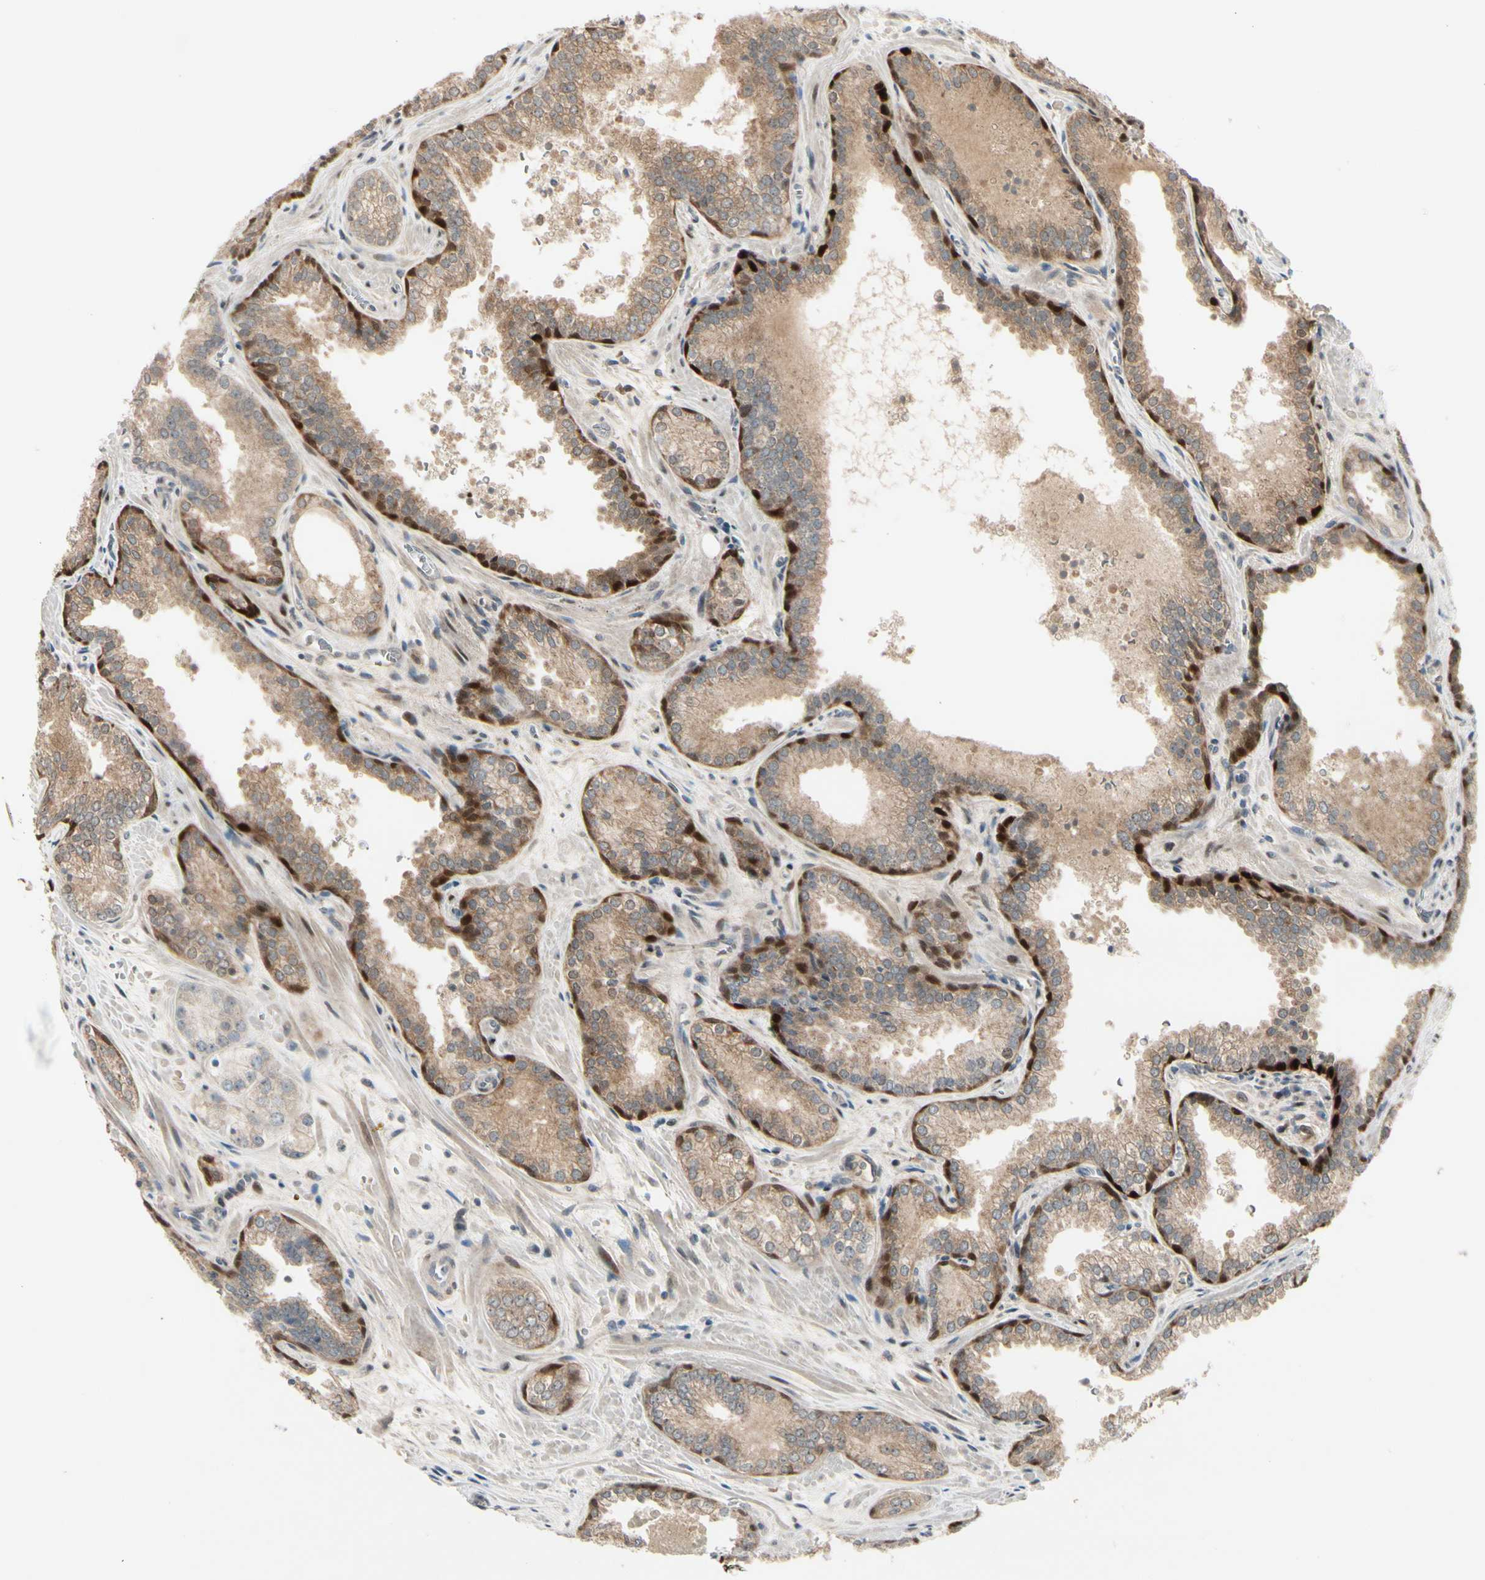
{"staining": {"intensity": "moderate", "quantity": "25%-75%", "location": "cytoplasmic/membranous"}, "tissue": "prostate cancer", "cell_type": "Tumor cells", "image_type": "cancer", "snomed": [{"axis": "morphology", "description": "Adenocarcinoma, Low grade"}, {"axis": "topography", "description": "Prostate"}], "caption": "DAB (3,3'-diaminobenzidine) immunohistochemical staining of human prostate cancer (low-grade adenocarcinoma) reveals moderate cytoplasmic/membranous protein positivity in approximately 25%-75% of tumor cells.", "gene": "FHDC1", "patient": {"sex": "male", "age": 60}}